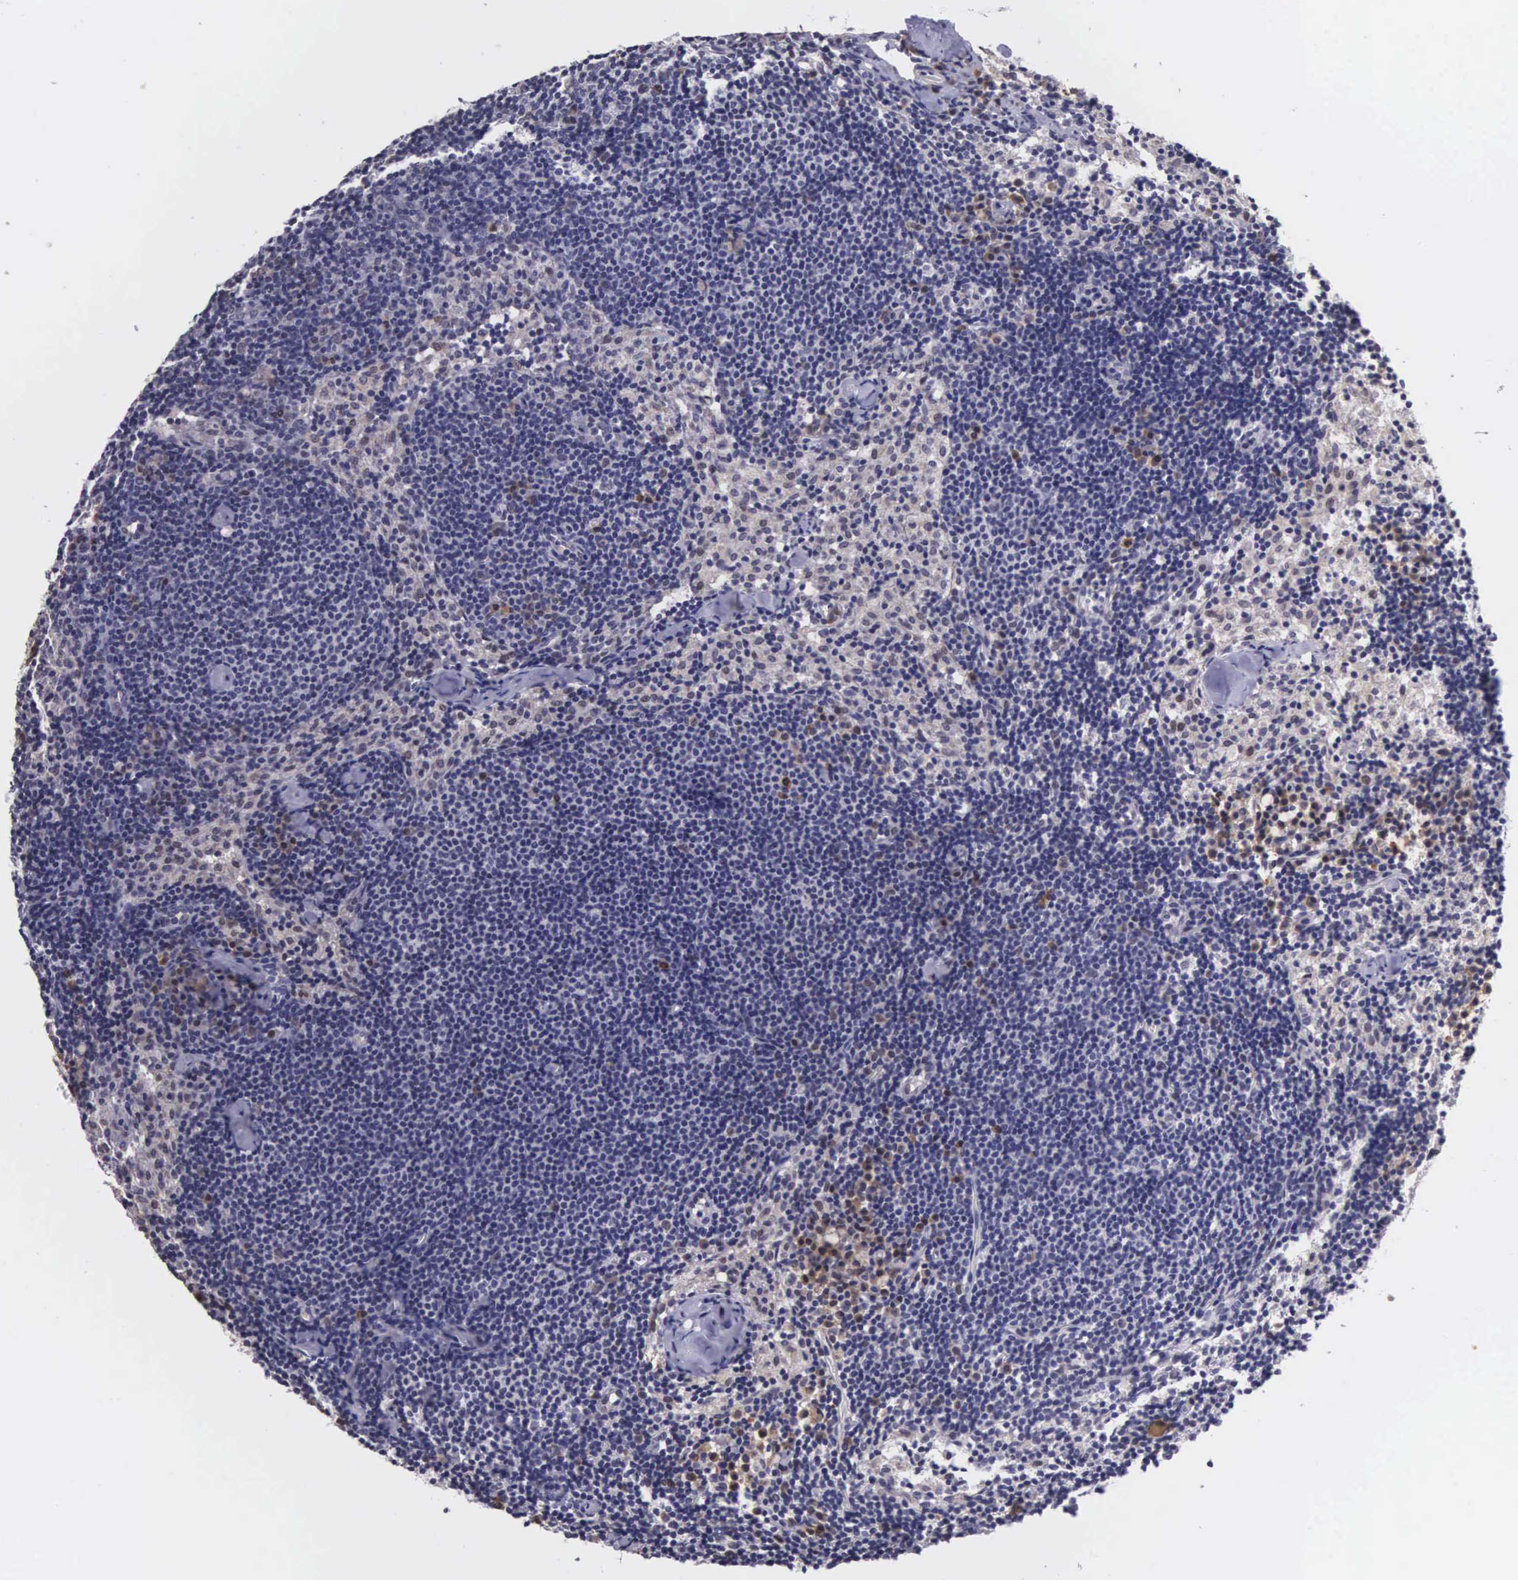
{"staining": {"intensity": "negative", "quantity": "none", "location": "none"}, "tissue": "lymph node", "cell_type": "Germinal center cells", "image_type": "normal", "snomed": [{"axis": "morphology", "description": "Normal tissue, NOS"}, {"axis": "topography", "description": "Lymph node"}], "caption": "Germinal center cells are negative for protein expression in unremarkable human lymph node. (DAB immunohistochemistry (IHC) with hematoxylin counter stain).", "gene": "SLC25A21", "patient": {"sex": "female", "age": 35}}